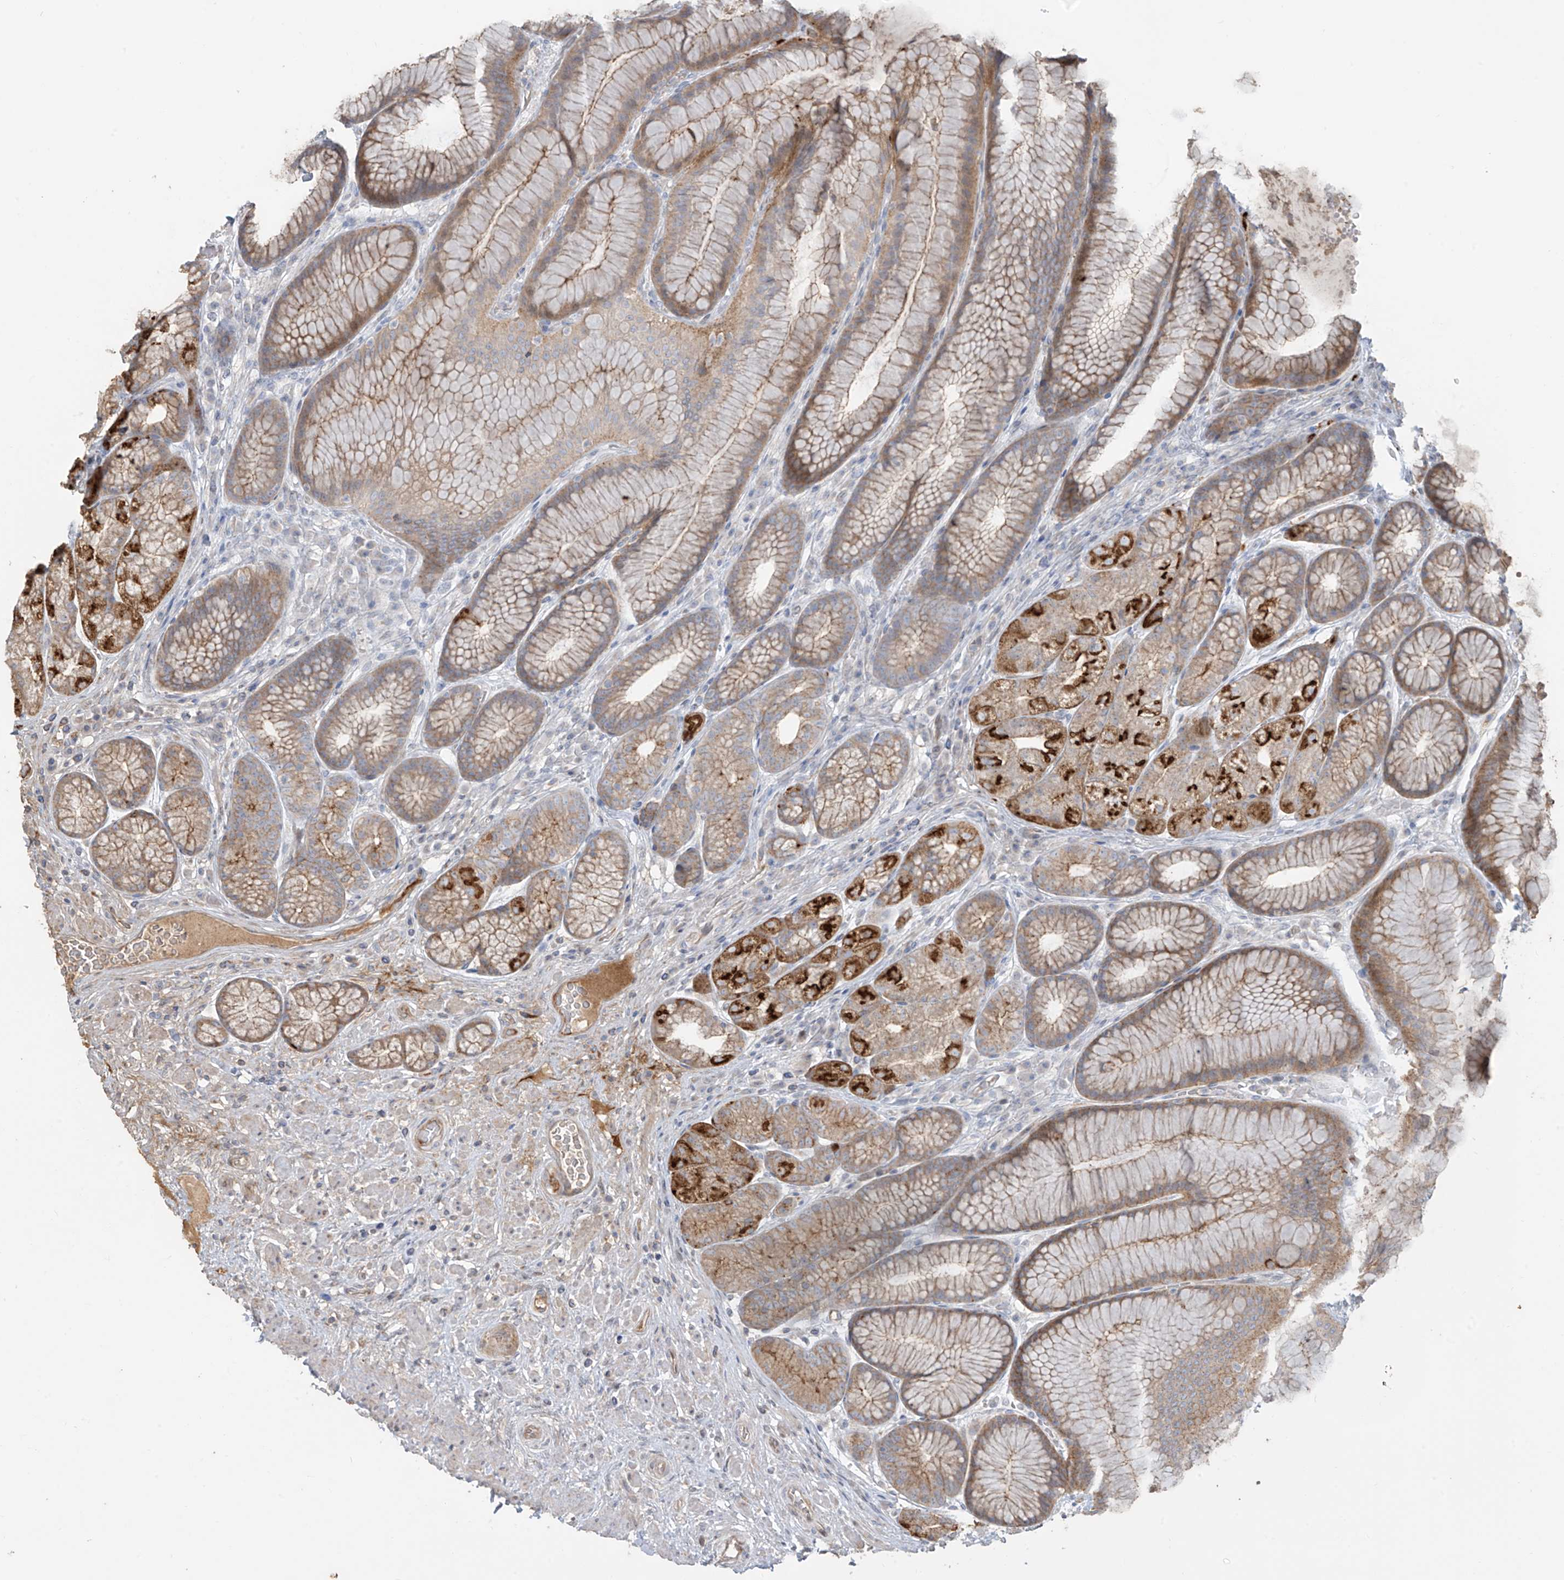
{"staining": {"intensity": "strong", "quantity": "25%-75%", "location": "cytoplasmic/membranous"}, "tissue": "stomach", "cell_type": "Glandular cells", "image_type": "normal", "snomed": [{"axis": "morphology", "description": "Normal tissue, NOS"}, {"axis": "topography", "description": "Stomach"}], "caption": "Stomach stained for a protein displays strong cytoplasmic/membranous positivity in glandular cells.", "gene": "ABTB1", "patient": {"sex": "male", "age": 57}}